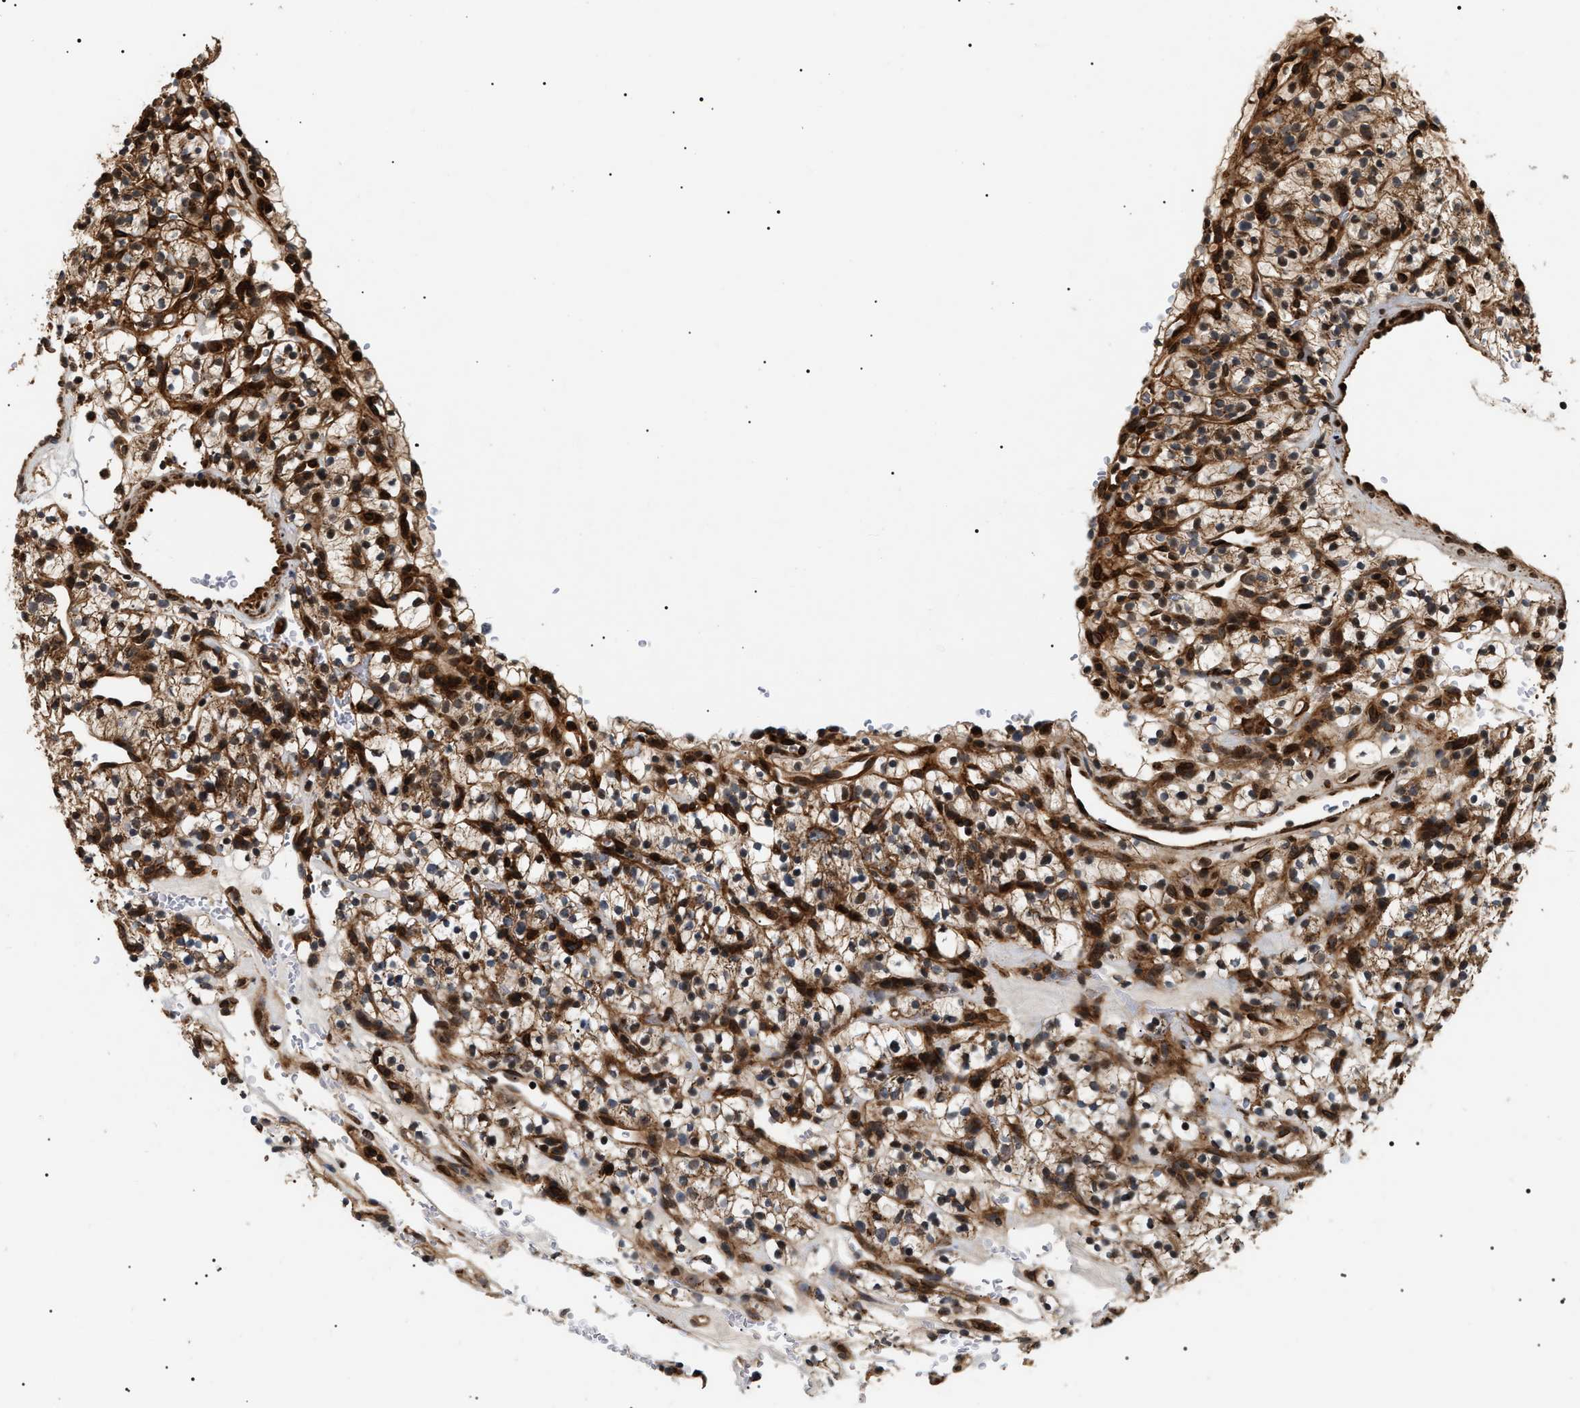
{"staining": {"intensity": "moderate", "quantity": ">75%", "location": "cytoplasmic/membranous,nuclear"}, "tissue": "renal cancer", "cell_type": "Tumor cells", "image_type": "cancer", "snomed": [{"axis": "morphology", "description": "Adenocarcinoma, NOS"}, {"axis": "topography", "description": "Kidney"}], "caption": "Immunohistochemistry image of neoplastic tissue: adenocarcinoma (renal) stained using immunohistochemistry (IHC) exhibits medium levels of moderate protein expression localized specifically in the cytoplasmic/membranous and nuclear of tumor cells, appearing as a cytoplasmic/membranous and nuclear brown color.", "gene": "ZBTB26", "patient": {"sex": "female", "age": 57}}